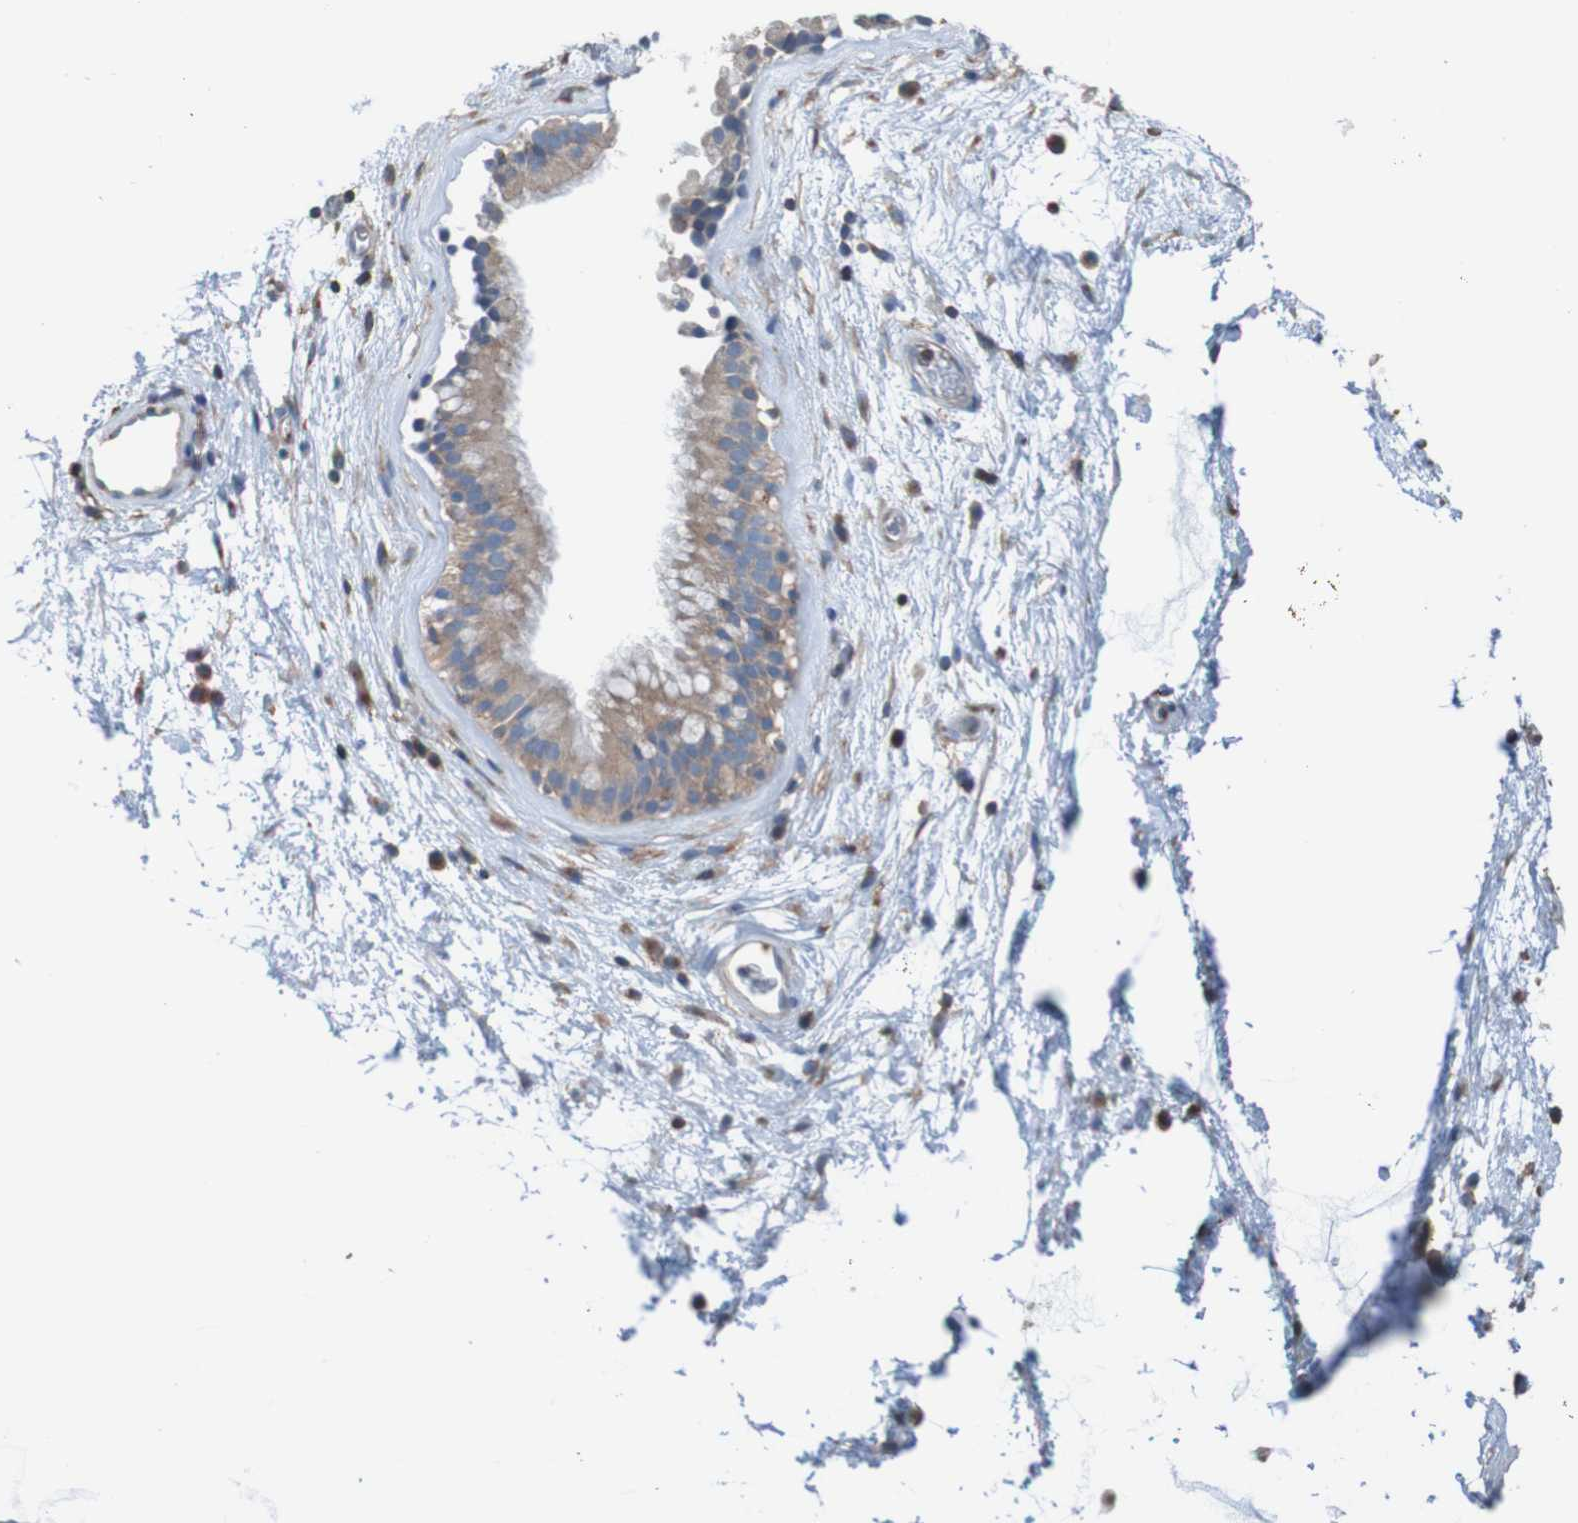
{"staining": {"intensity": "moderate", "quantity": ">75%", "location": "cytoplasmic/membranous"}, "tissue": "nasopharynx", "cell_type": "Respiratory epithelial cells", "image_type": "normal", "snomed": [{"axis": "morphology", "description": "Normal tissue, NOS"}, {"axis": "morphology", "description": "Inflammation, NOS"}, {"axis": "topography", "description": "Nasopharynx"}], "caption": "Immunohistochemical staining of normal human nasopharynx reveals moderate cytoplasmic/membranous protein expression in approximately >75% of respiratory epithelial cells.", "gene": "MINAR1", "patient": {"sex": "male", "age": 48}}